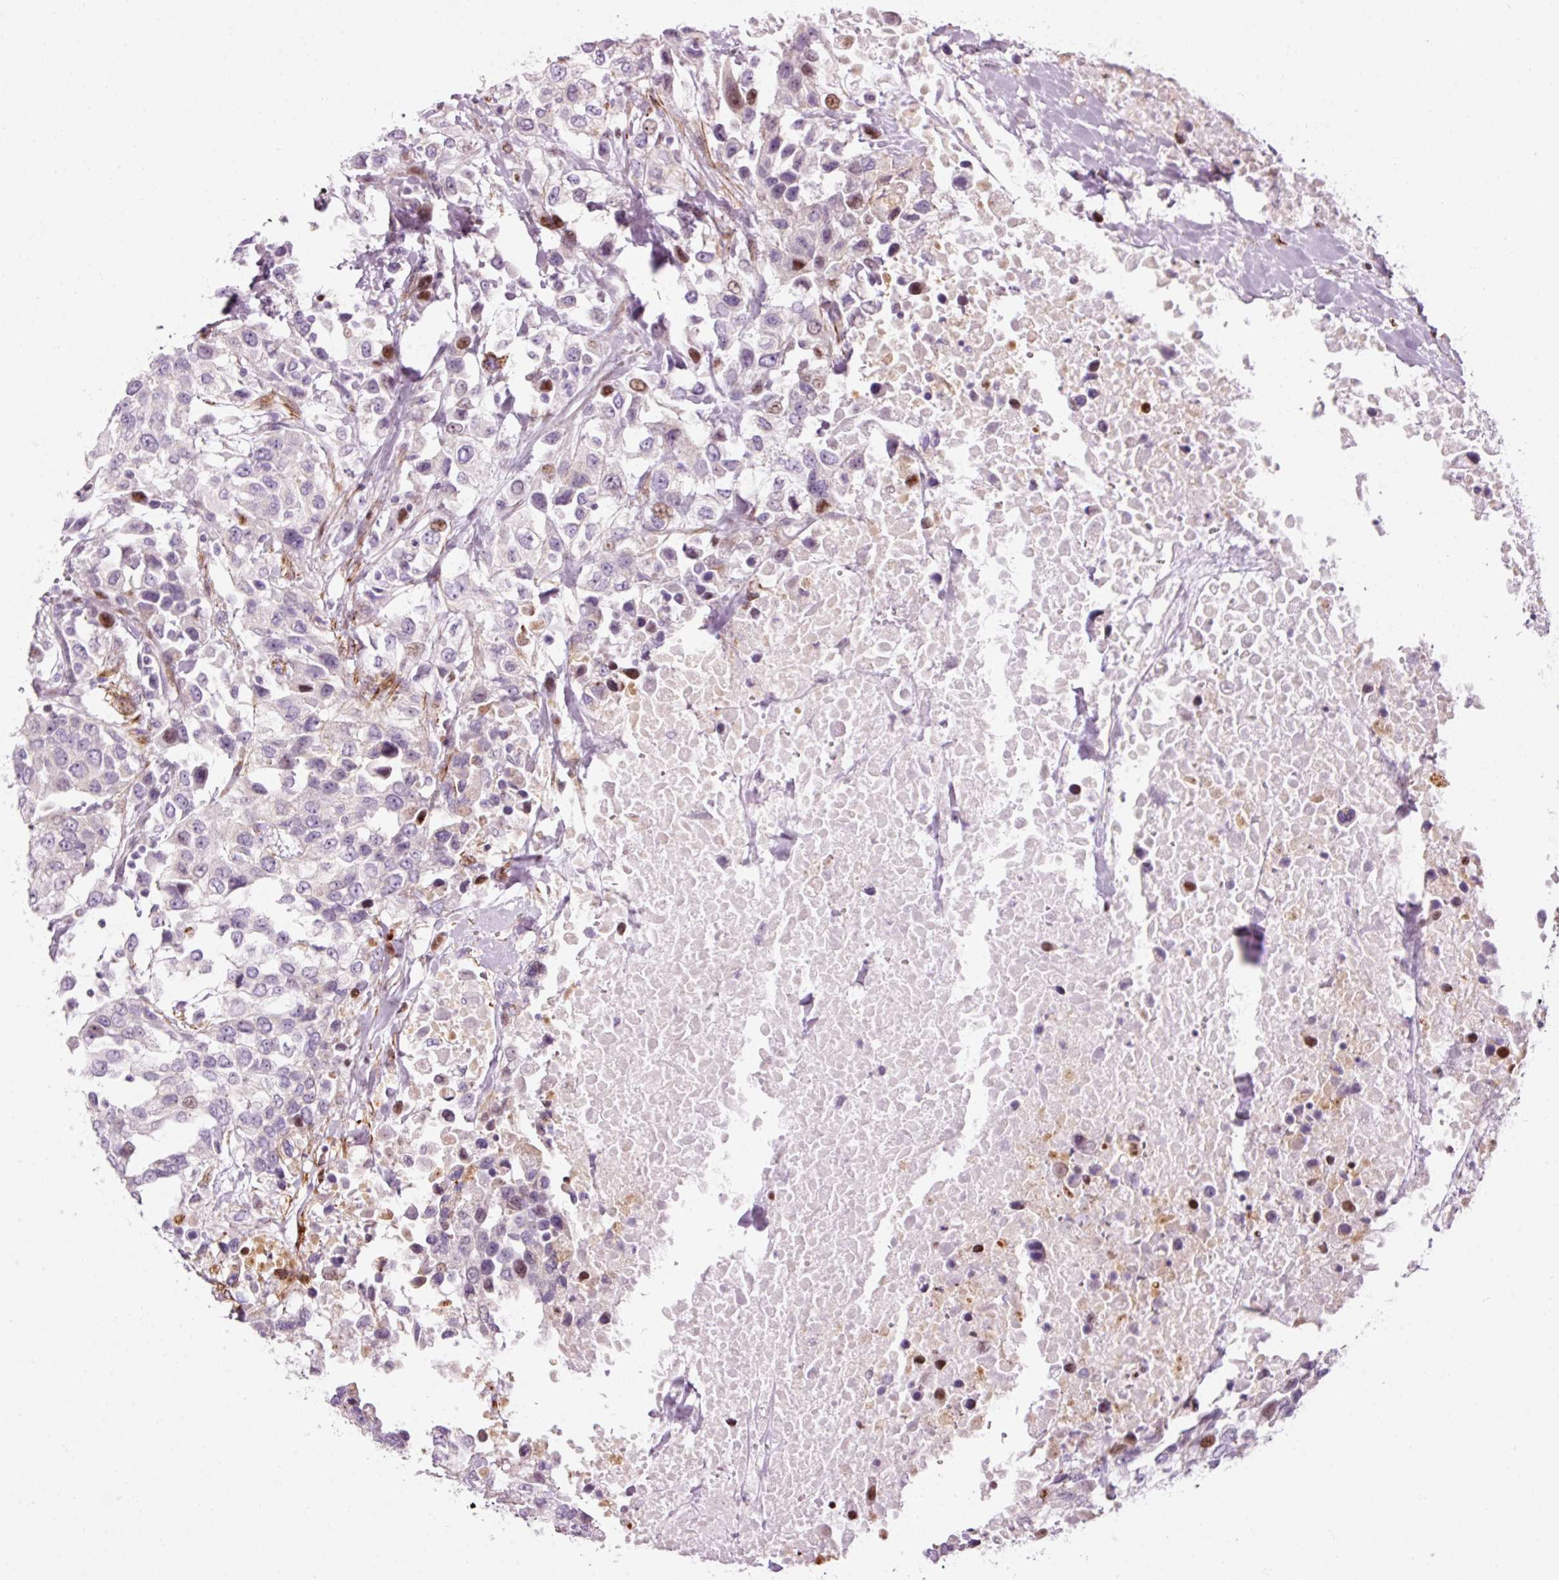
{"staining": {"intensity": "moderate", "quantity": "<25%", "location": "nuclear"}, "tissue": "urothelial cancer", "cell_type": "Tumor cells", "image_type": "cancer", "snomed": [{"axis": "morphology", "description": "Urothelial carcinoma, High grade"}, {"axis": "topography", "description": "Urinary bladder"}], "caption": "Moderate nuclear staining is present in approximately <25% of tumor cells in urothelial carcinoma (high-grade).", "gene": "ANKRD20A1", "patient": {"sex": "female", "age": 80}}